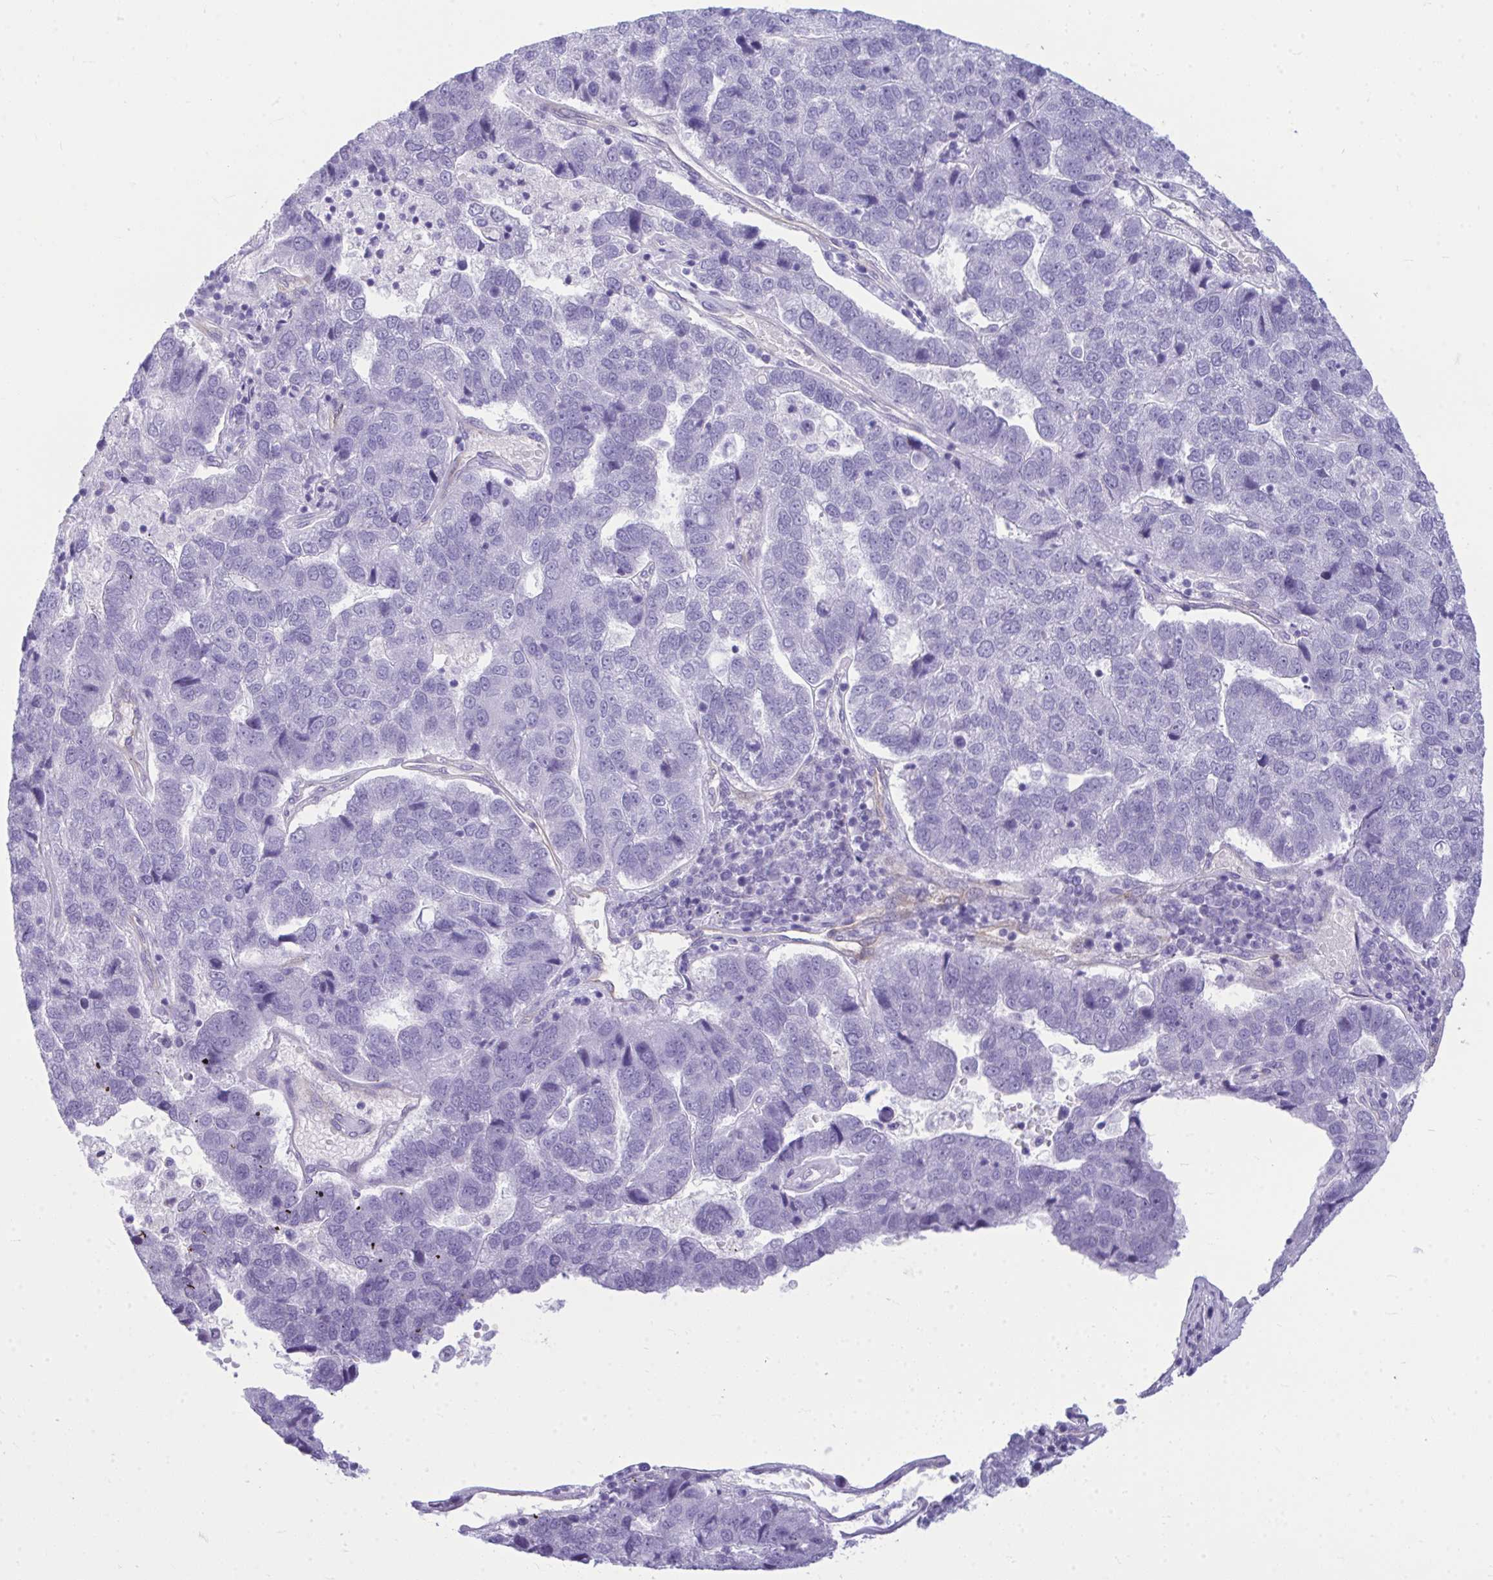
{"staining": {"intensity": "negative", "quantity": "none", "location": "none"}, "tissue": "pancreatic cancer", "cell_type": "Tumor cells", "image_type": "cancer", "snomed": [{"axis": "morphology", "description": "Adenocarcinoma, NOS"}, {"axis": "topography", "description": "Pancreas"}], "caption": "Image shows no significant protein positivity in tumor cells of pancreatic adenocarcinoma.", "gene": "LIMS2", "patient": {"sex": "female", "age": 61}}